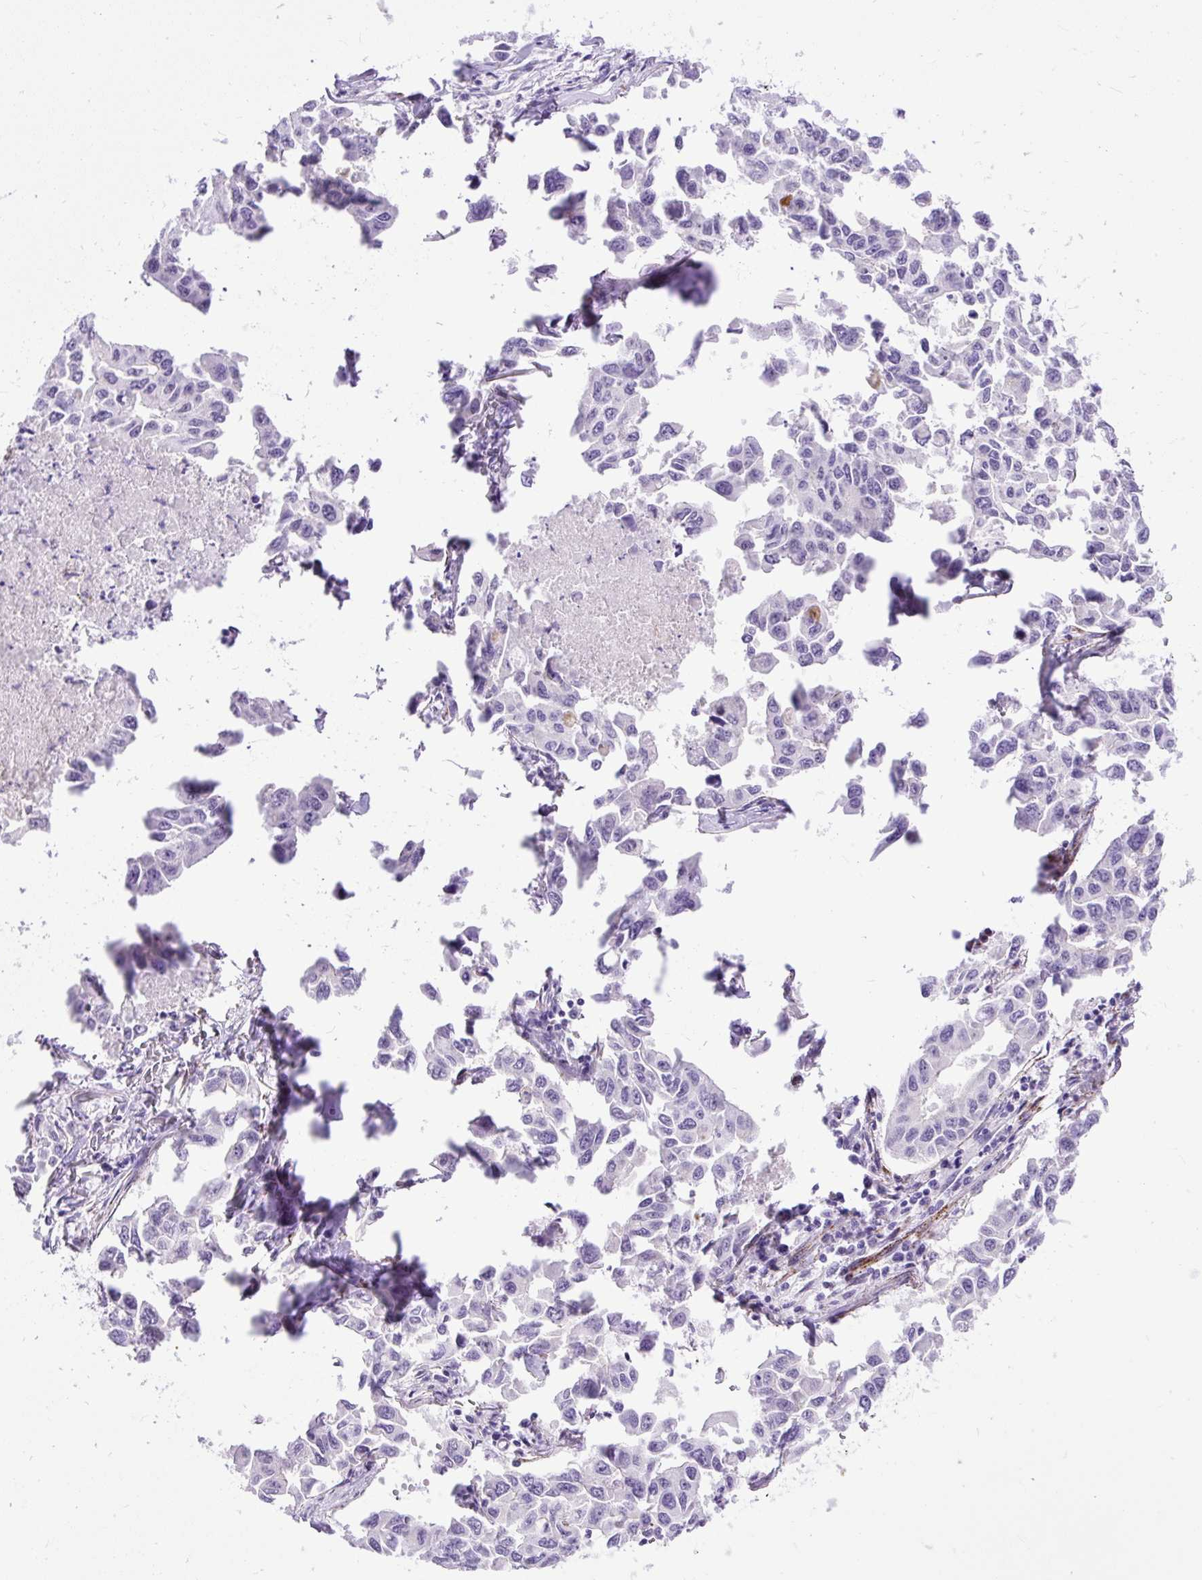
{"staining": {"intensity": "negative", "quantity": "none", "location": "none"}, "tissue": "lung cancer", "cell_type": "Tumor cells", "image_type": "cancer", "snomed": [{"axis": "morphology", "description": "Adenocarcinoma, NOS"}, {"axis": "topography", "description": "Lung"}], "caption": "A high-resolution micrograph shows immunohistochemistry (IHC) staining of lung cancer, which displays no significant staining in tumor cells.", "gene": "ZNF256", "patient": {"sex": "male", "age": 64}}